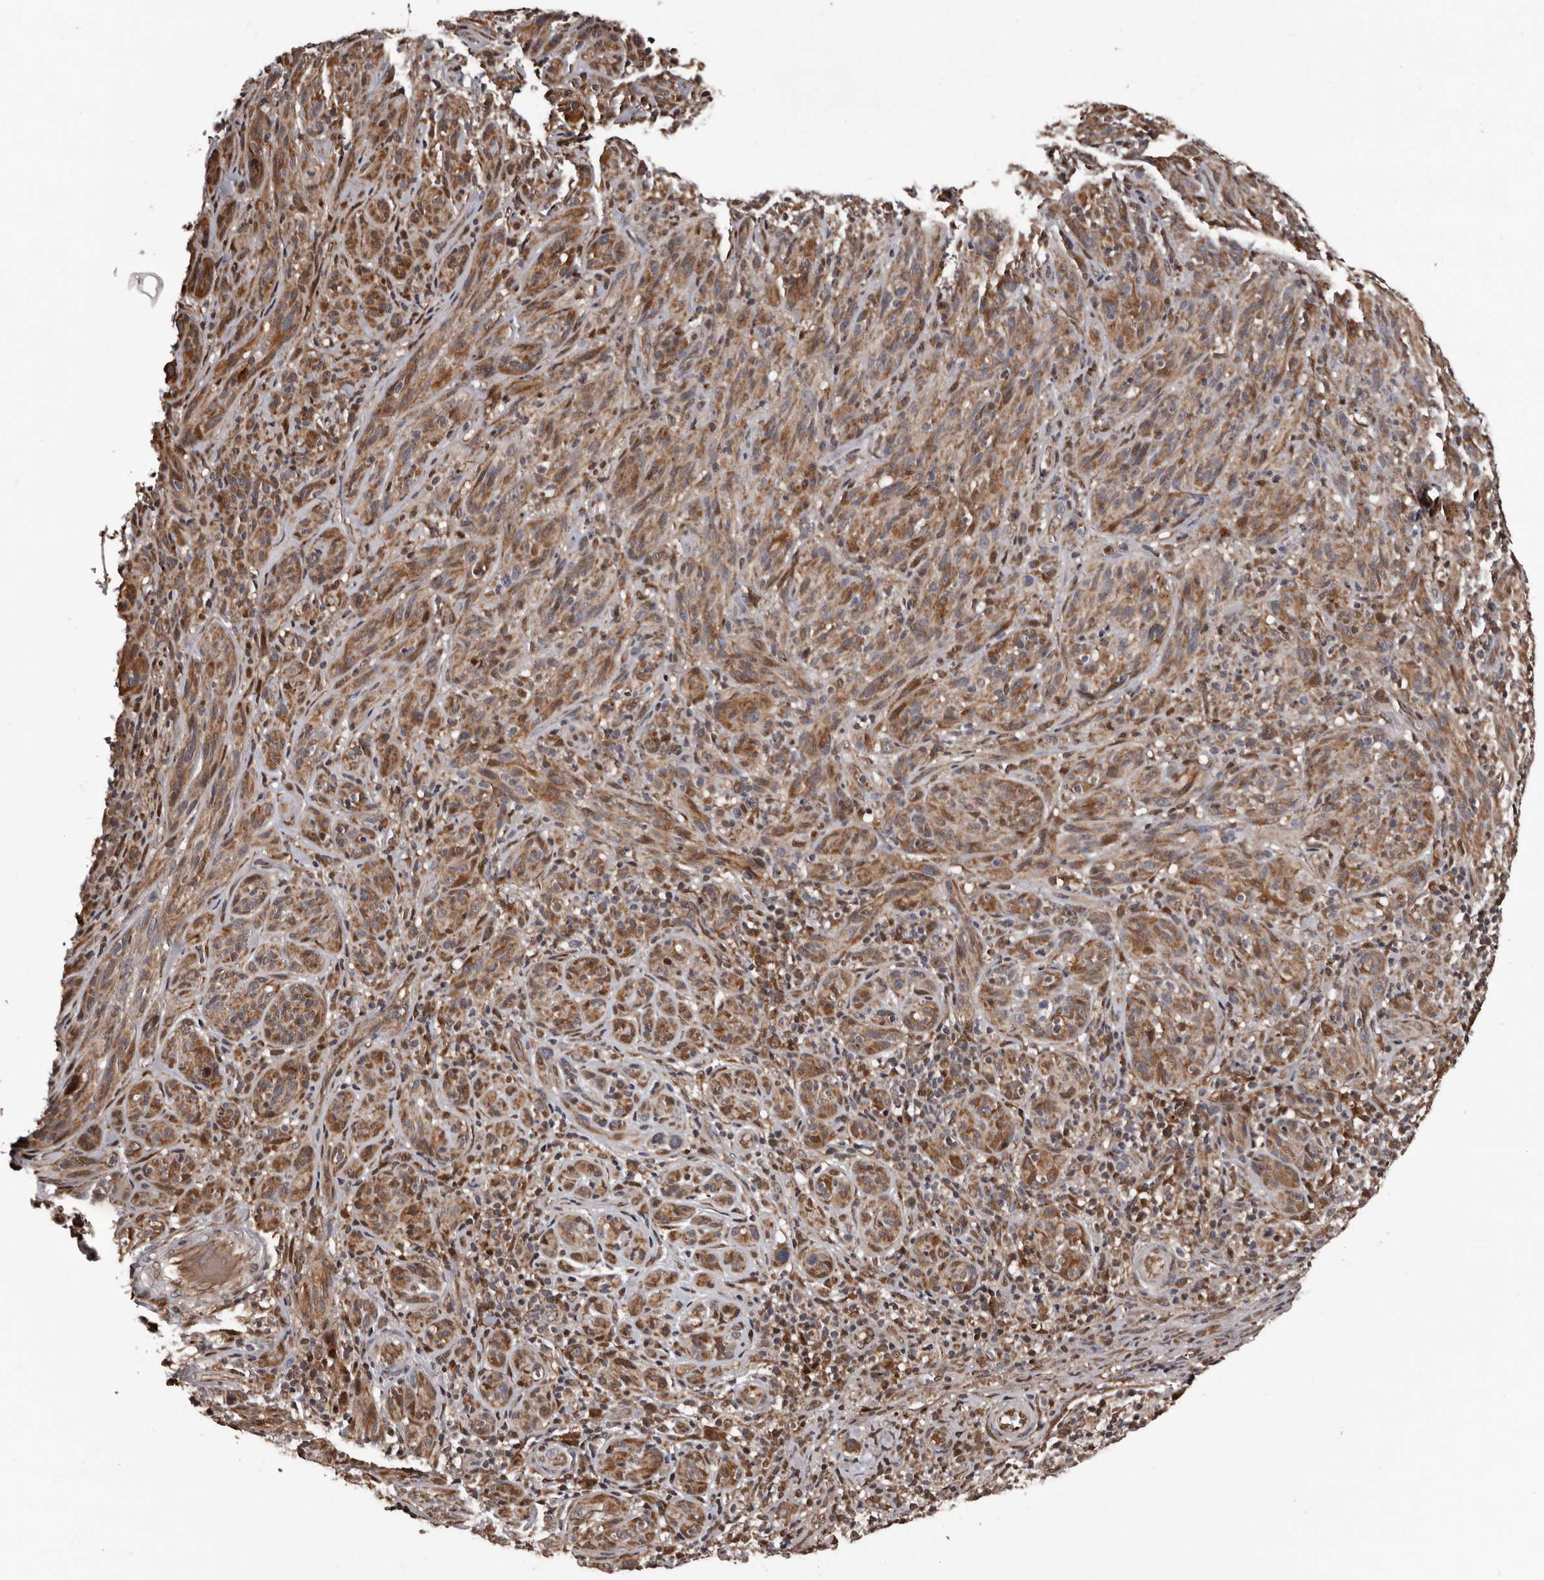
{"staining": {"intensity": "moderate", "quantity": ">75%", "location": "cytoplasmic/membranous"}, "tissue": "melanoma", "cell_type": "Tumor cells", "image_type": "cancer", "snomed": [{"axis": "morphology", "description": "Malignant melanoma, NOS"}, {"axis": "topography", "description": "Skin of head"}], "caption": "Protein analysis of malignant melanoma tissue exhibits moderate cytoplasmic/membranous staining in approximately >75% of tumor cells.", "gene": "SERTAD4", "patient": {"sex": "male", "age": 96}}